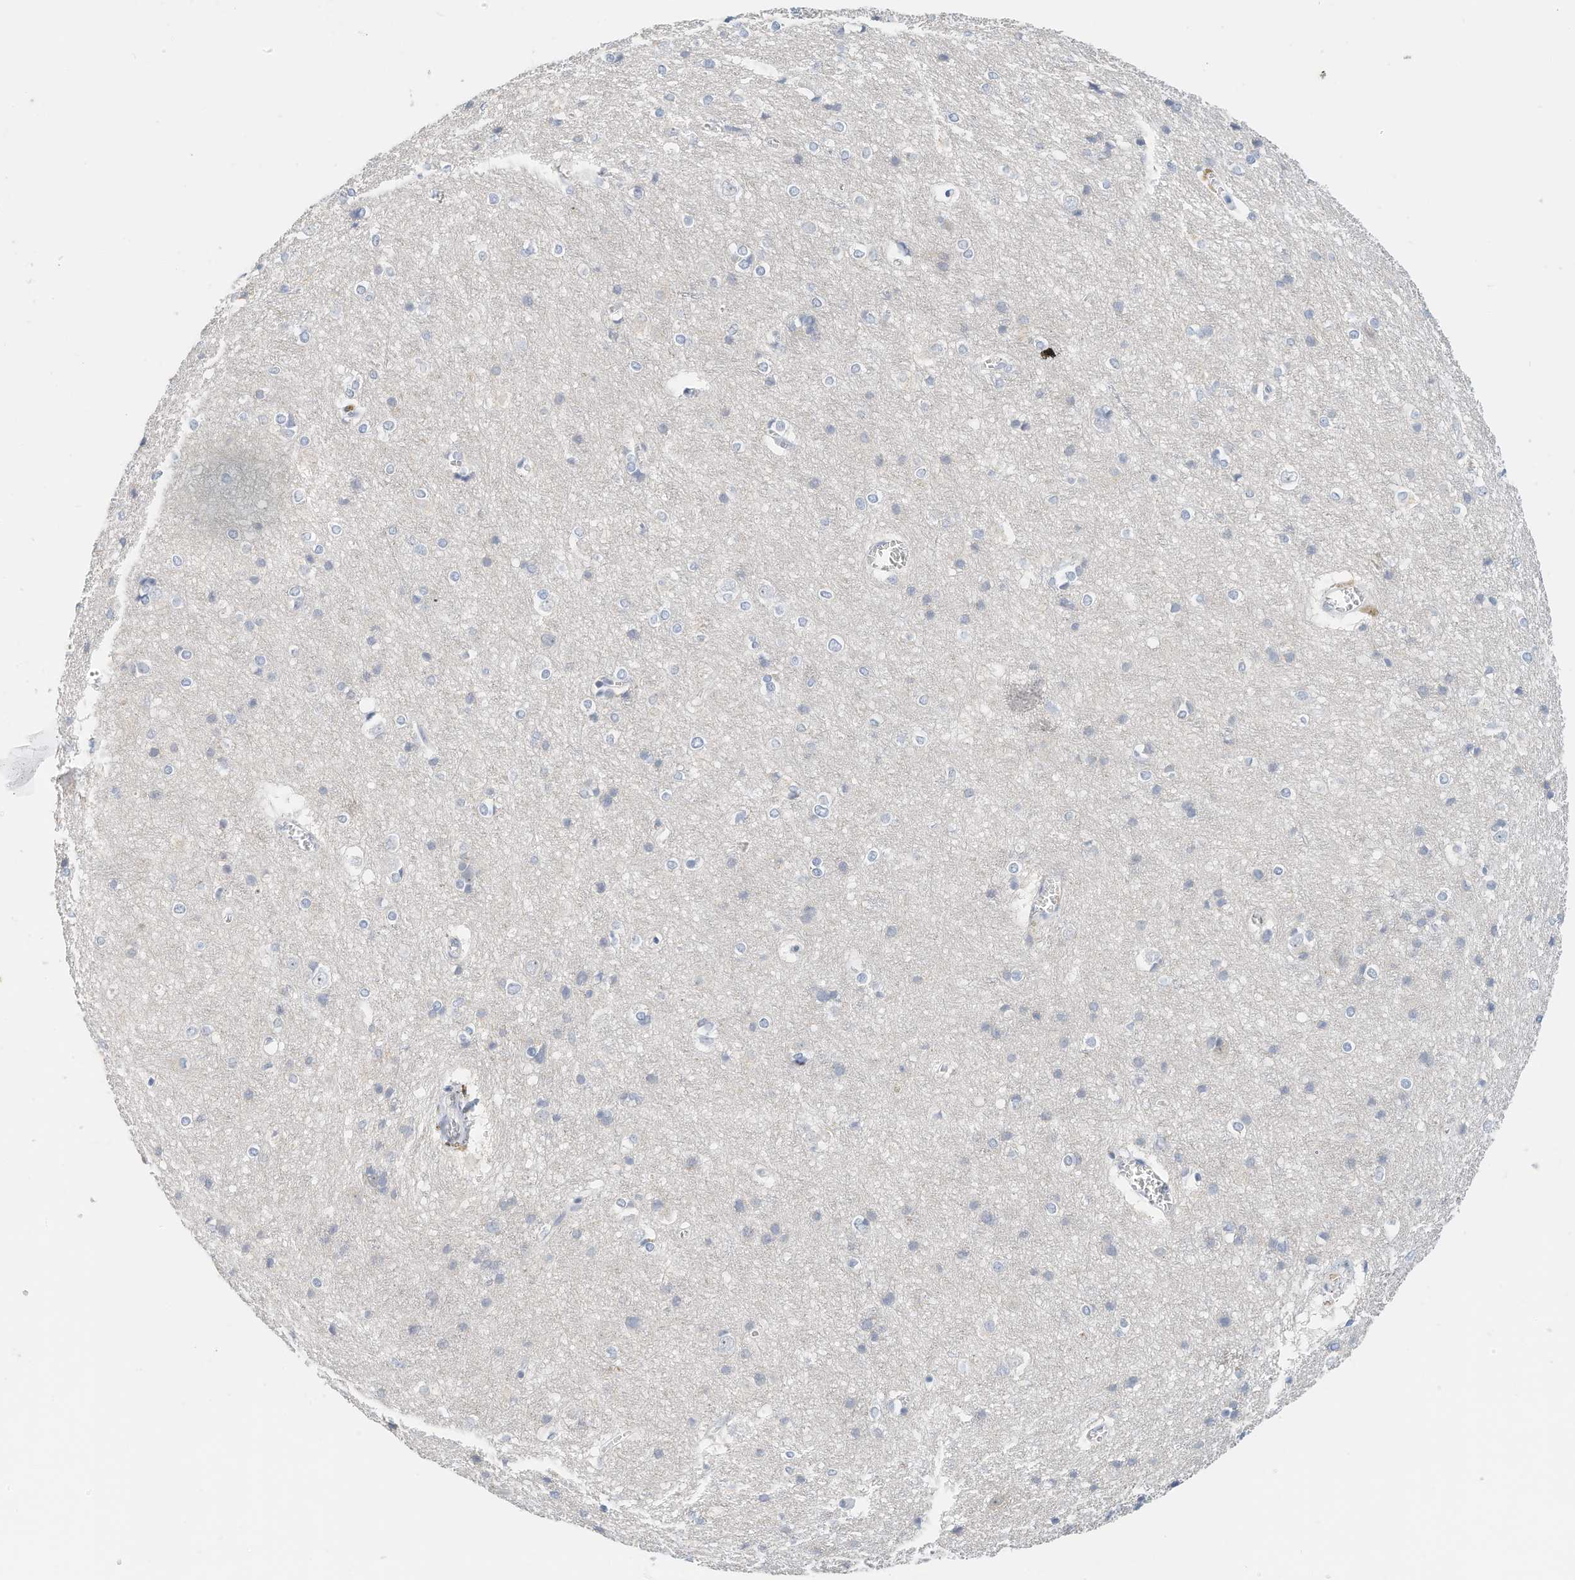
{"staining": {"intensity": "negative", "quantity": "none", "location": "none"}, "tissue": "cerebral cortex", "cell_type": "Endothelial cells", "image_type": "normal", "snomed": [{"axis": "morphology", "description": "Normal tissue, NOS"}, {"axis": "topography", "description": "Cerebral cortex"}], "caption": "The micrograph displays no significant positivity in endothelial cells of cerebral cortex.", "gene": "ARHGAP28", "patient": {"sex": "male", "age": 54}}